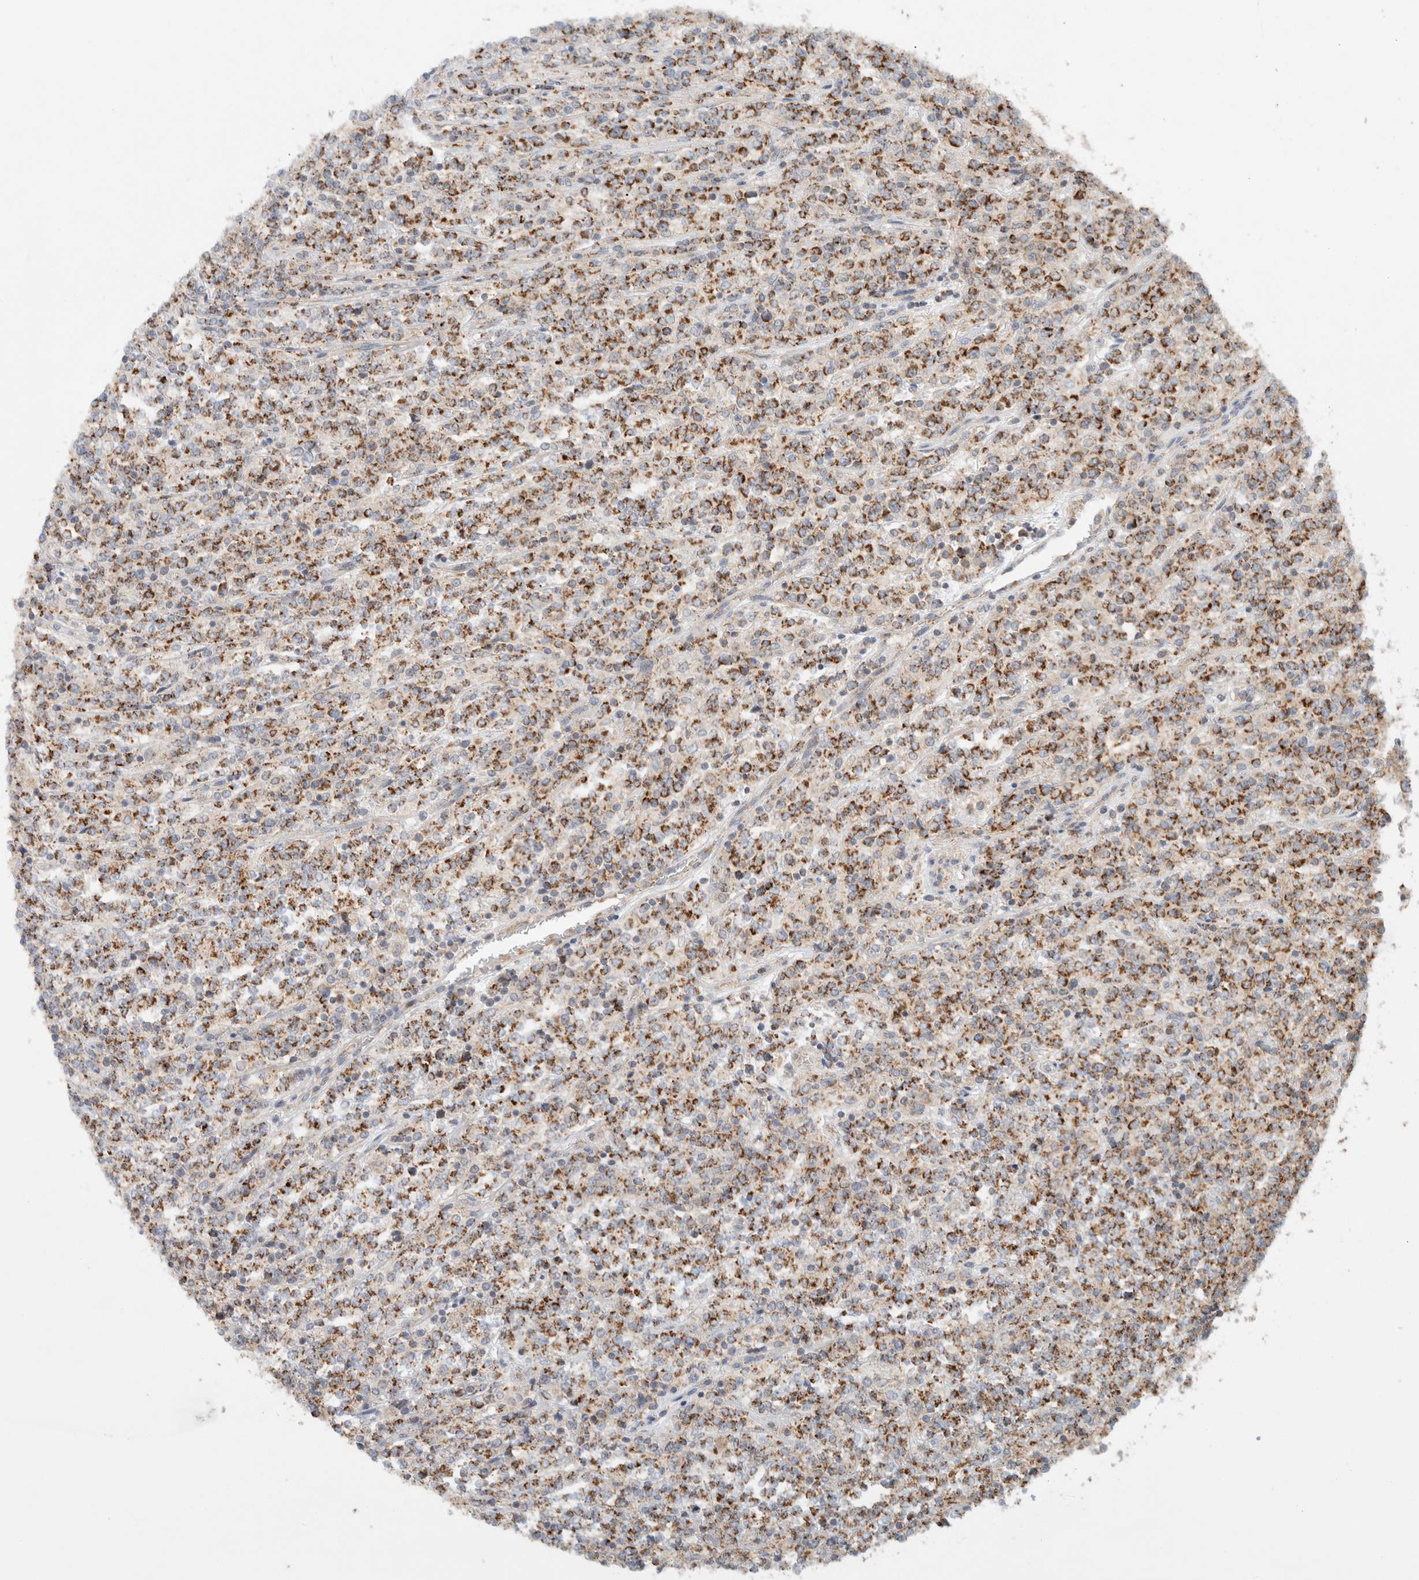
{"staining": {"intensity": "moderate", "quantity": ">75%", "location": "cytoplasmic/membranous"}, "tissue": "lymphoma", "cell_type": "Tumor cells", "image_type": "cancer", "snomed": [{"axis": "morphology", "description": "Malignant lymphoma, non-Hodgkin's type, High grade"}, {"axis": "topography", "description": "Soft tissue"}], "caption": "Moderate cytoplasmic/membranous expression for a protein is identified in about >75% of tumor cells of malignant lymphoma, non-Hodgkin's type (high-grade) using immunohistochemistry (IHC).", "gene": "MRM3", "patient": {"sex": "male", "age": 18}}